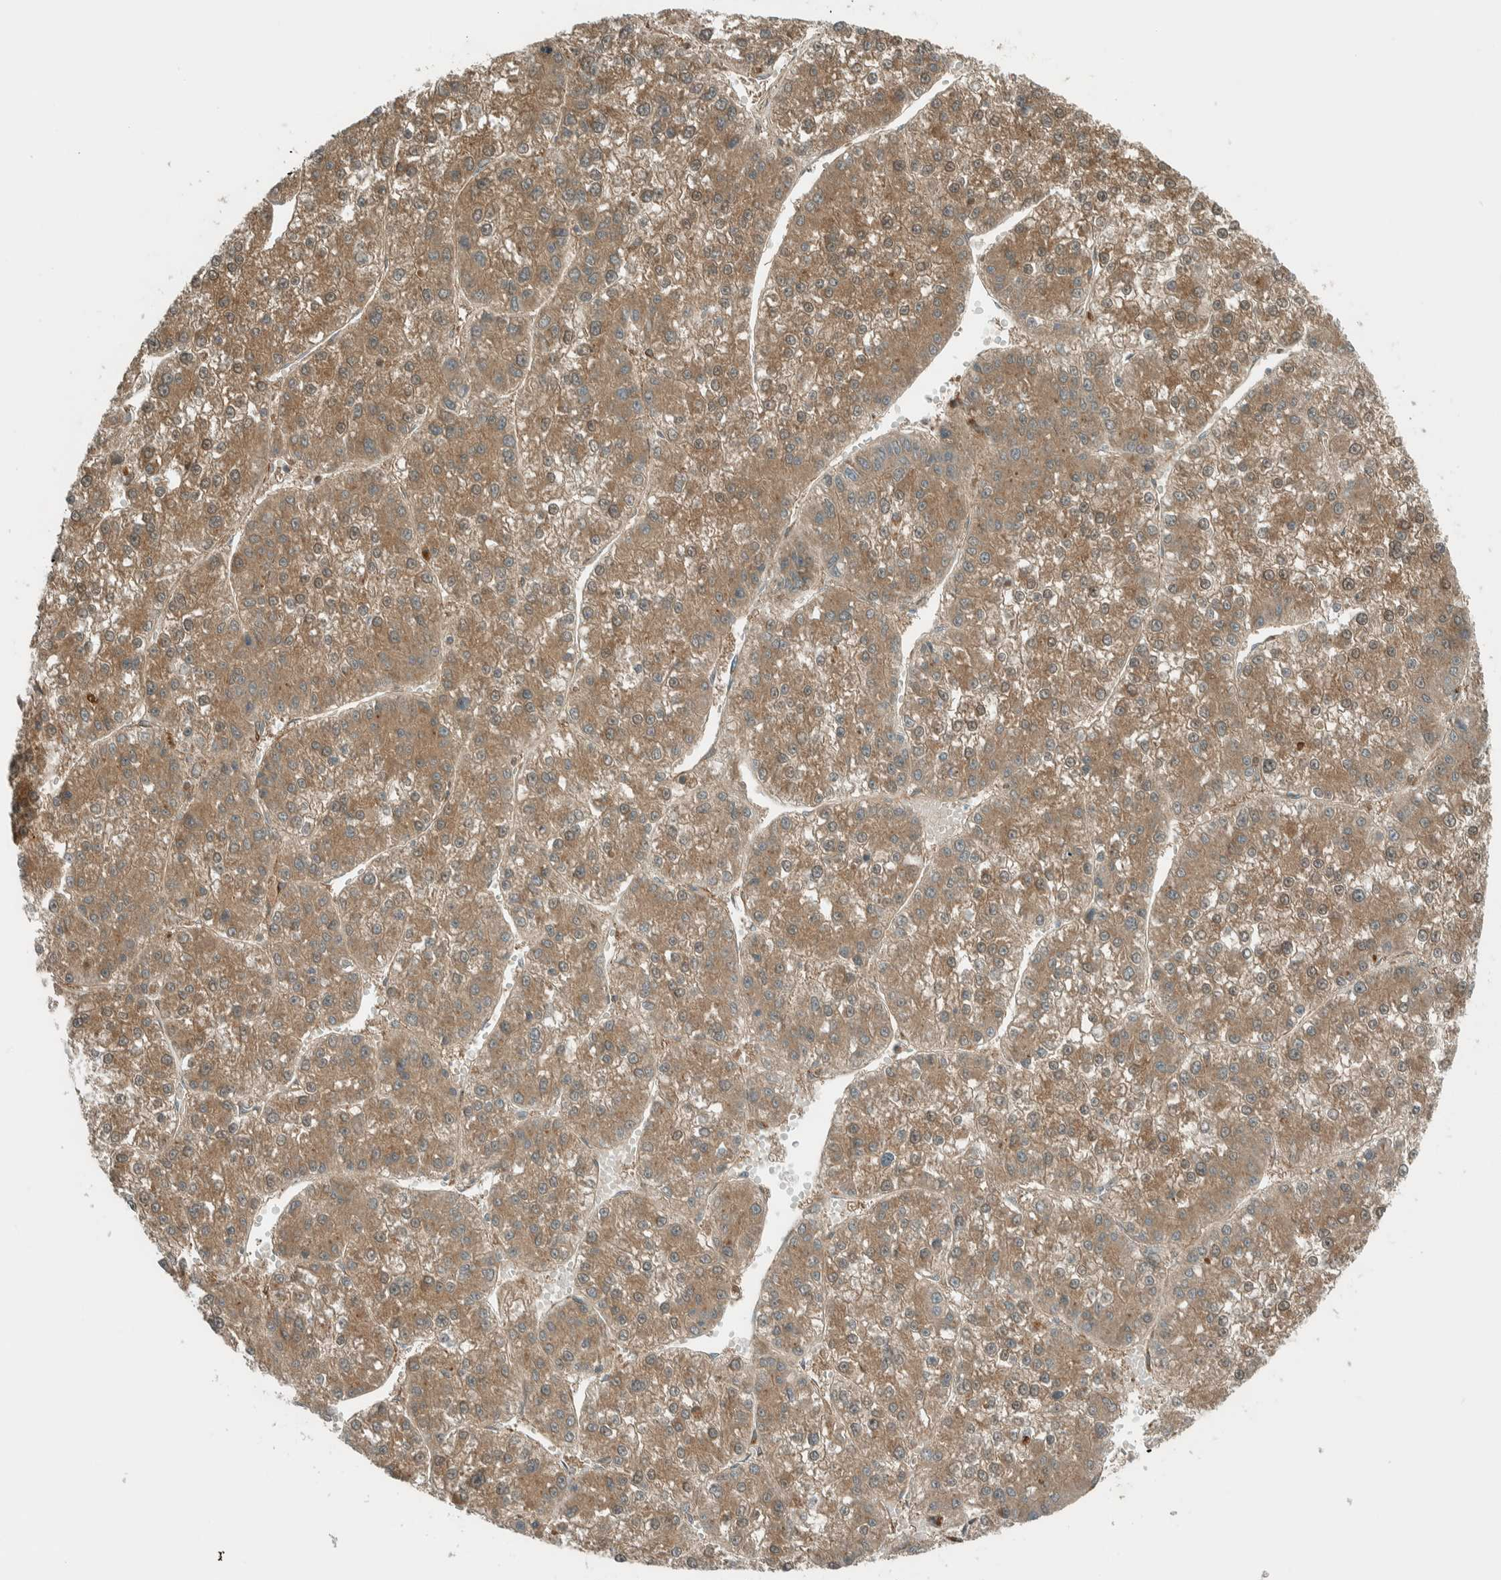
{"staining": {"intensity": "moderate", "quantity": ">75%", "location": "cytoplasmic/membranous,nuclear"}, "tissue": "liver cancer", "cell_type": "Tumor cells", "image_type": "cancer", "snomed": [{"axis": "morphology", "description": "Carcinoma, Hepatocellular, NOS"}, {"axis": "topography", "description": "Liver"}], "caption": "Immunohistochemical staining of human liver cancer demonstrates medium levels of moderate cytoplasmic/membranous and nuclear positivity in about >75% of tumor cells.", "gene": "EXOC7", "patient": {"sex": "female", "age": 73}}